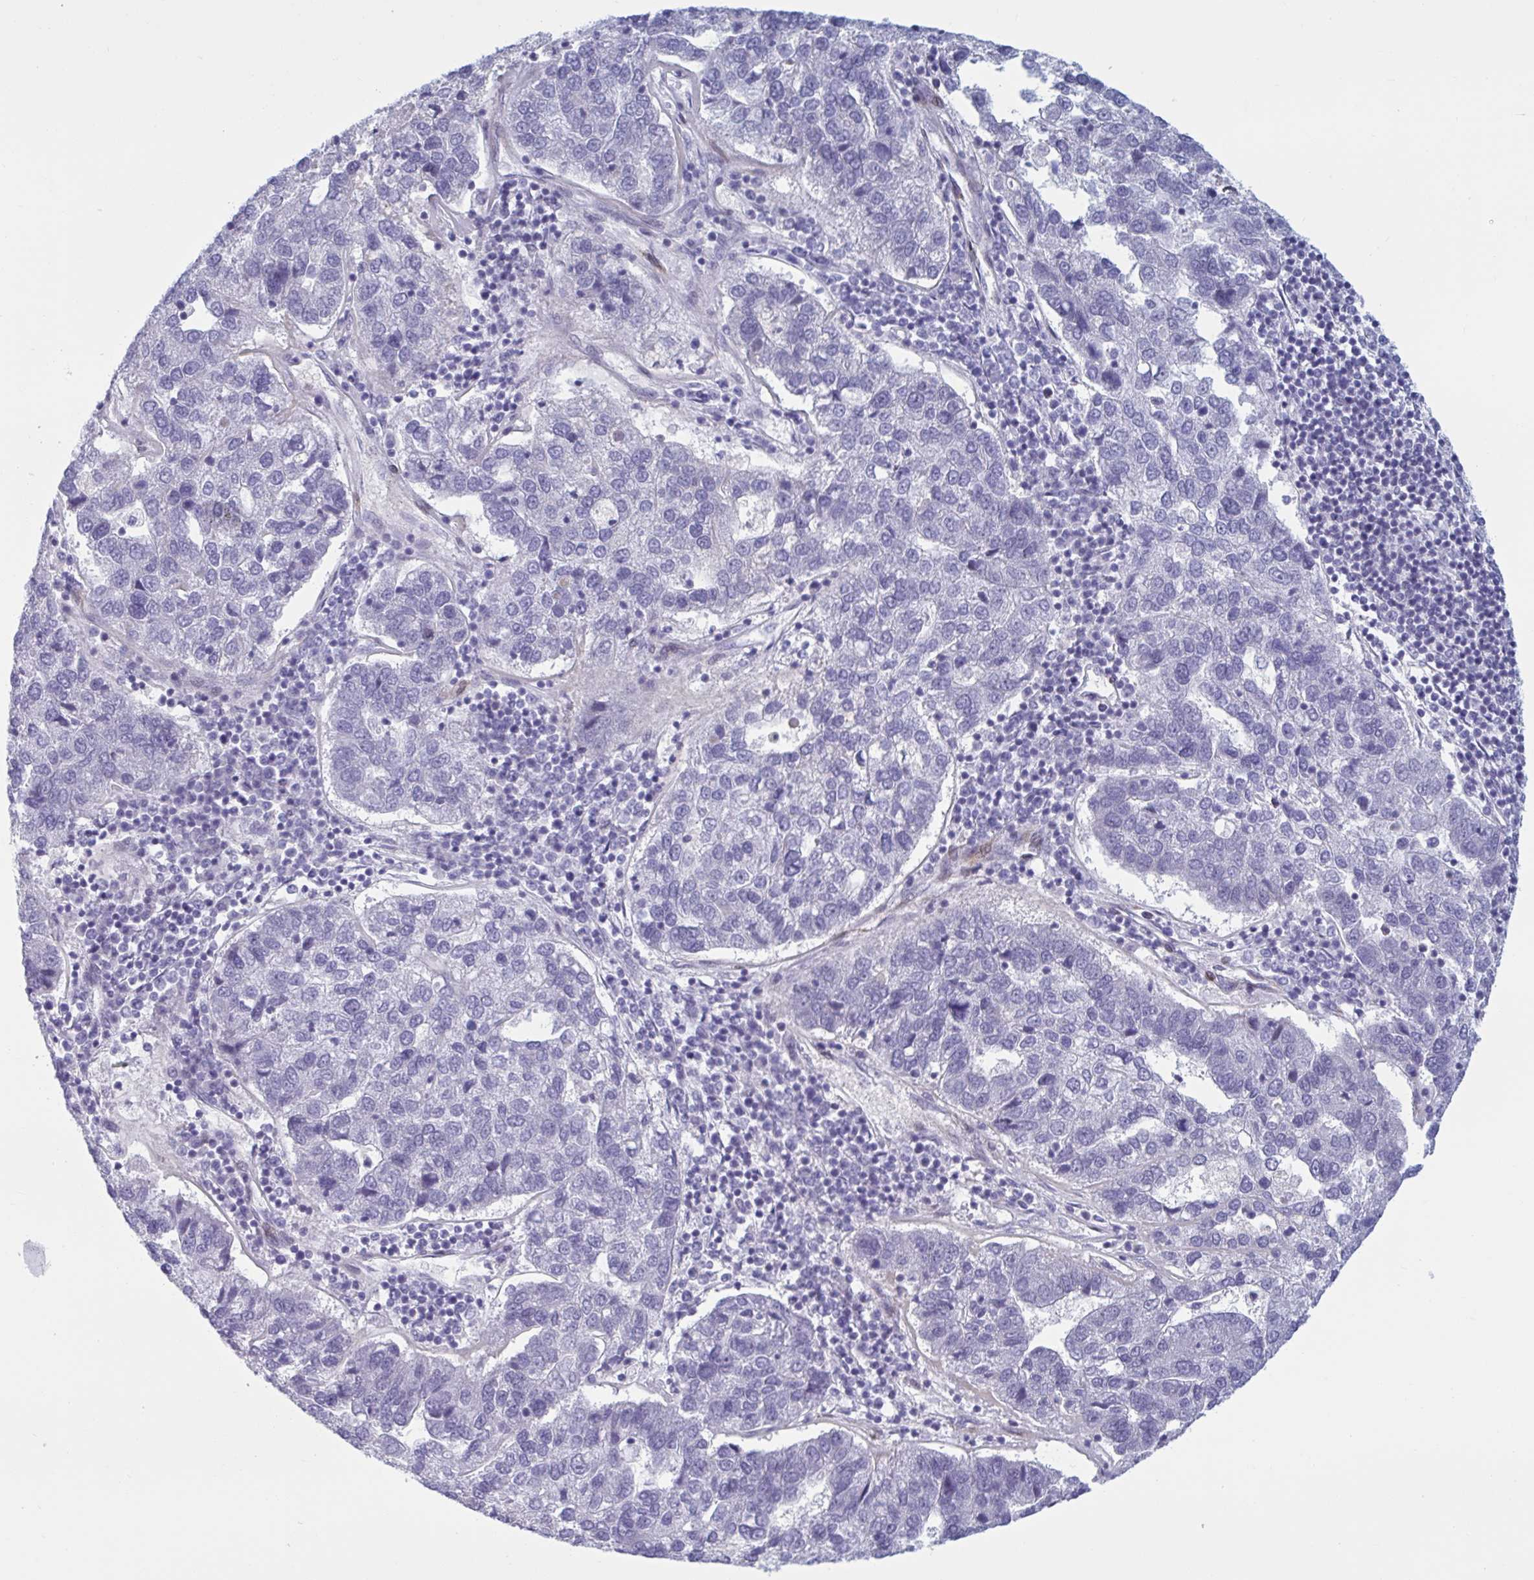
{"staining": {"intensity": "negative", "quantity": "none", "location": "none"}, "tissue": "pancreatic cancer", "cell_type": "Tumor cells", "image_type": "cancer", "snomed": [{"axis": "morphology", "description": "Adenocarcinoma, NOS"}, {"axis": "topography", "description": "Pancreas"}], "caption": "The micrograph shows no significant staining in tumor cells of pancreatic cancer (adenocarcinoma).", "gene": "HSD11B2", "patient": {"sex": "female", "age": 61}}